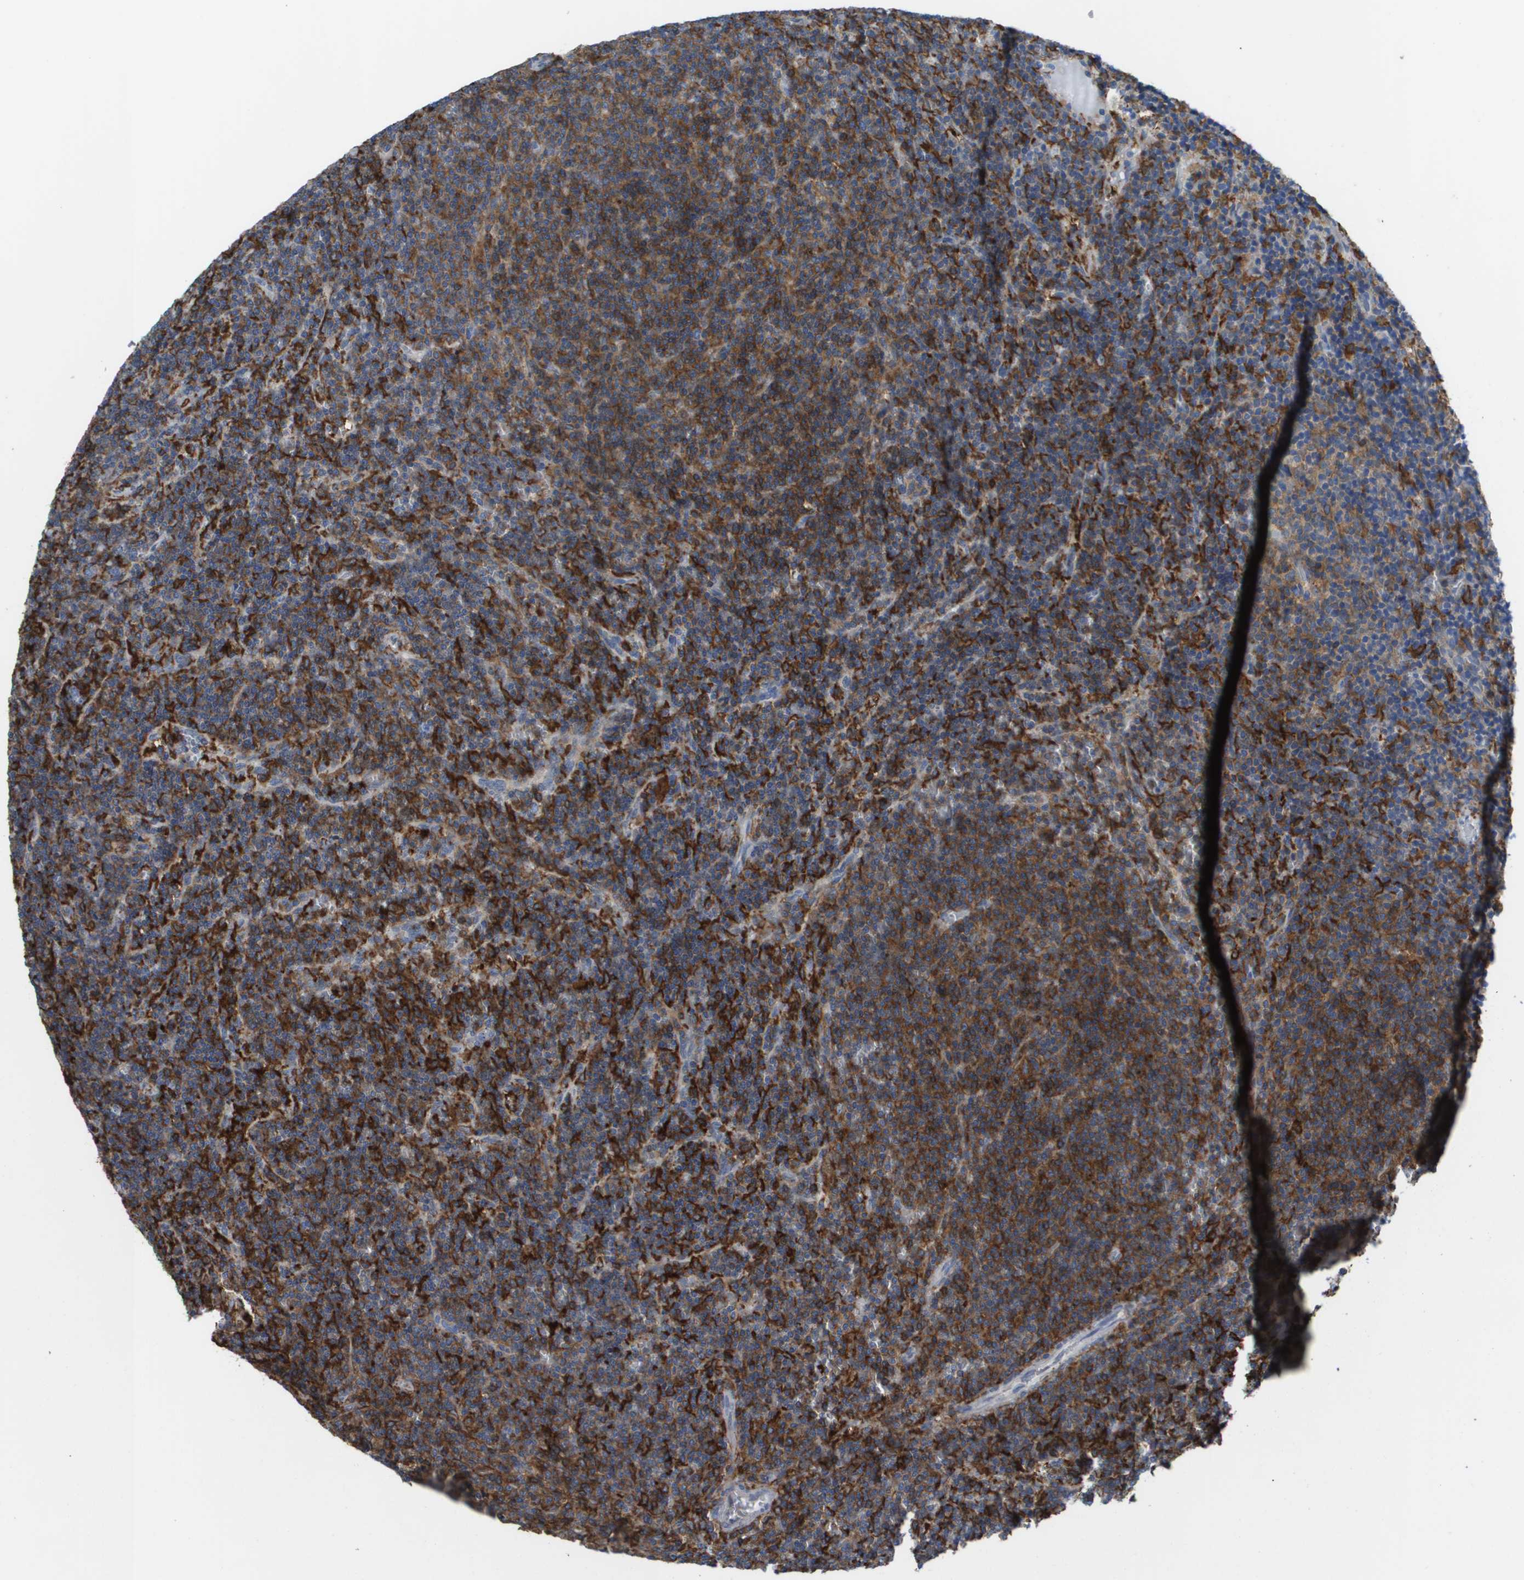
{"staining": {"intensity": "moderate", "quantity": ">75%", "location": "cytoplasmic/membranous"}, "tissue": "lymphoma", "cell_type": "Tumor cells", "image_type": "cancer", "snomed": [{"axis": "morphology", "description": "Malignant lymphoma, non-Hodgkin's type, Low grade"}, {"axis": "topography", "description": "Spleen"}], "caption": "Immunohistochemistry (IHC) of human lymphoma demonstrates medium levels of moderate cytoplasmic/membranous expression in approximately >75% of tumor cells.", "gene": "PASK", "patient": {"sex": "female", "age": 50}}